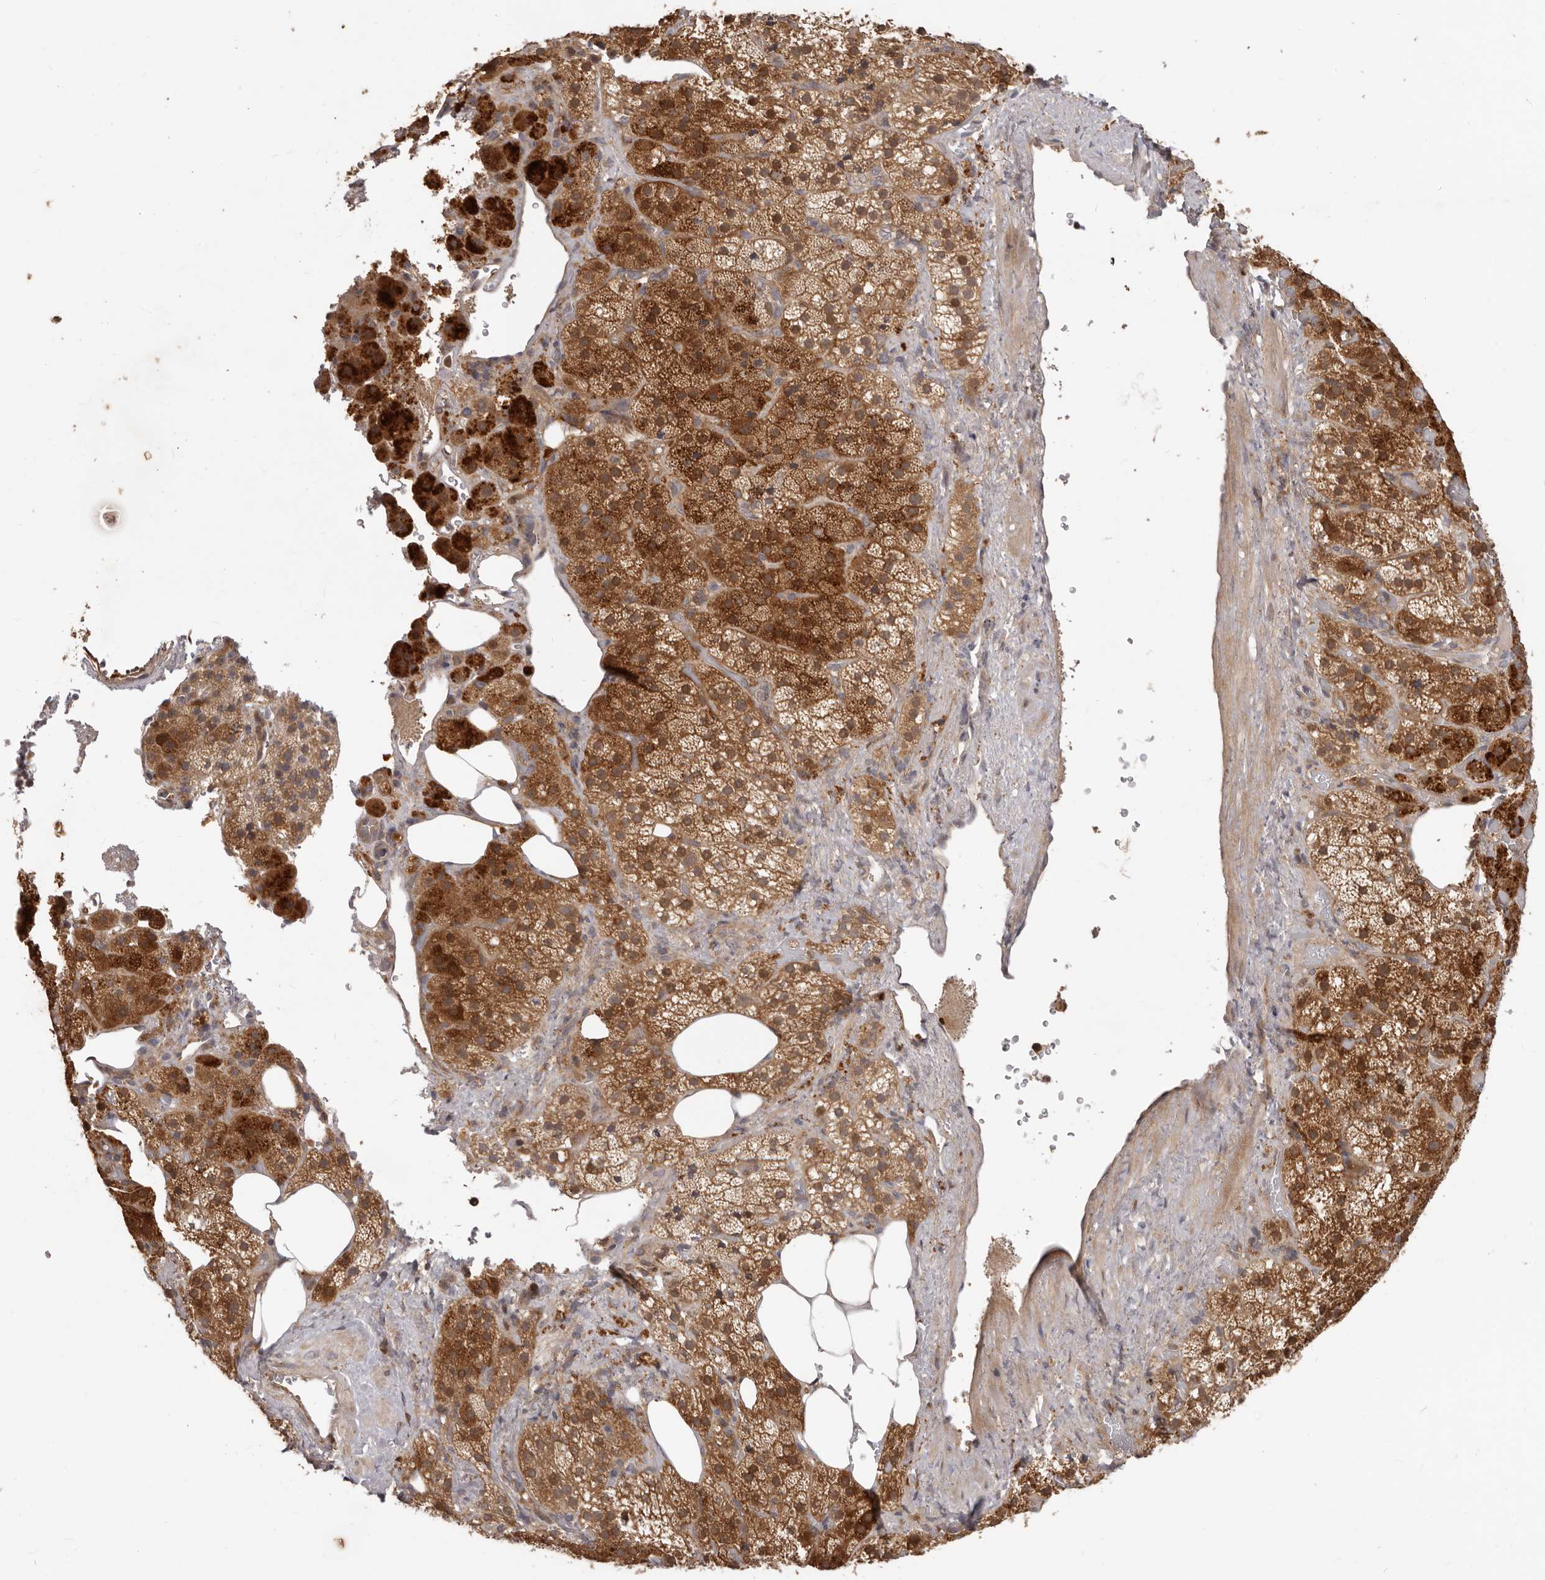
{"staining": {"intensity": "moderate", "quantity": ">75%", "location": "cytoplasmic/membranous"}, "tissue": "adrenal gland", "cell_type": "Glandular cells", "image_type": "normal", "snomed": [{"axis": "morphology", "description": "Normal tissue, NOS"}, {"axis": "topography", "description": "Adrenal gland"}], "caption": "Brown immunohistochemical staining in benign human adrenal gland exhibits moderate cytoplasmic/membranous expression in about >75% of glandular cells. (DAB (3,3'-diaminobenzidine) IHC, brown staining for protein, blue staining for nuclei).", "gene": "RNF187", "patient": {"sex": "female", "age": 59}}